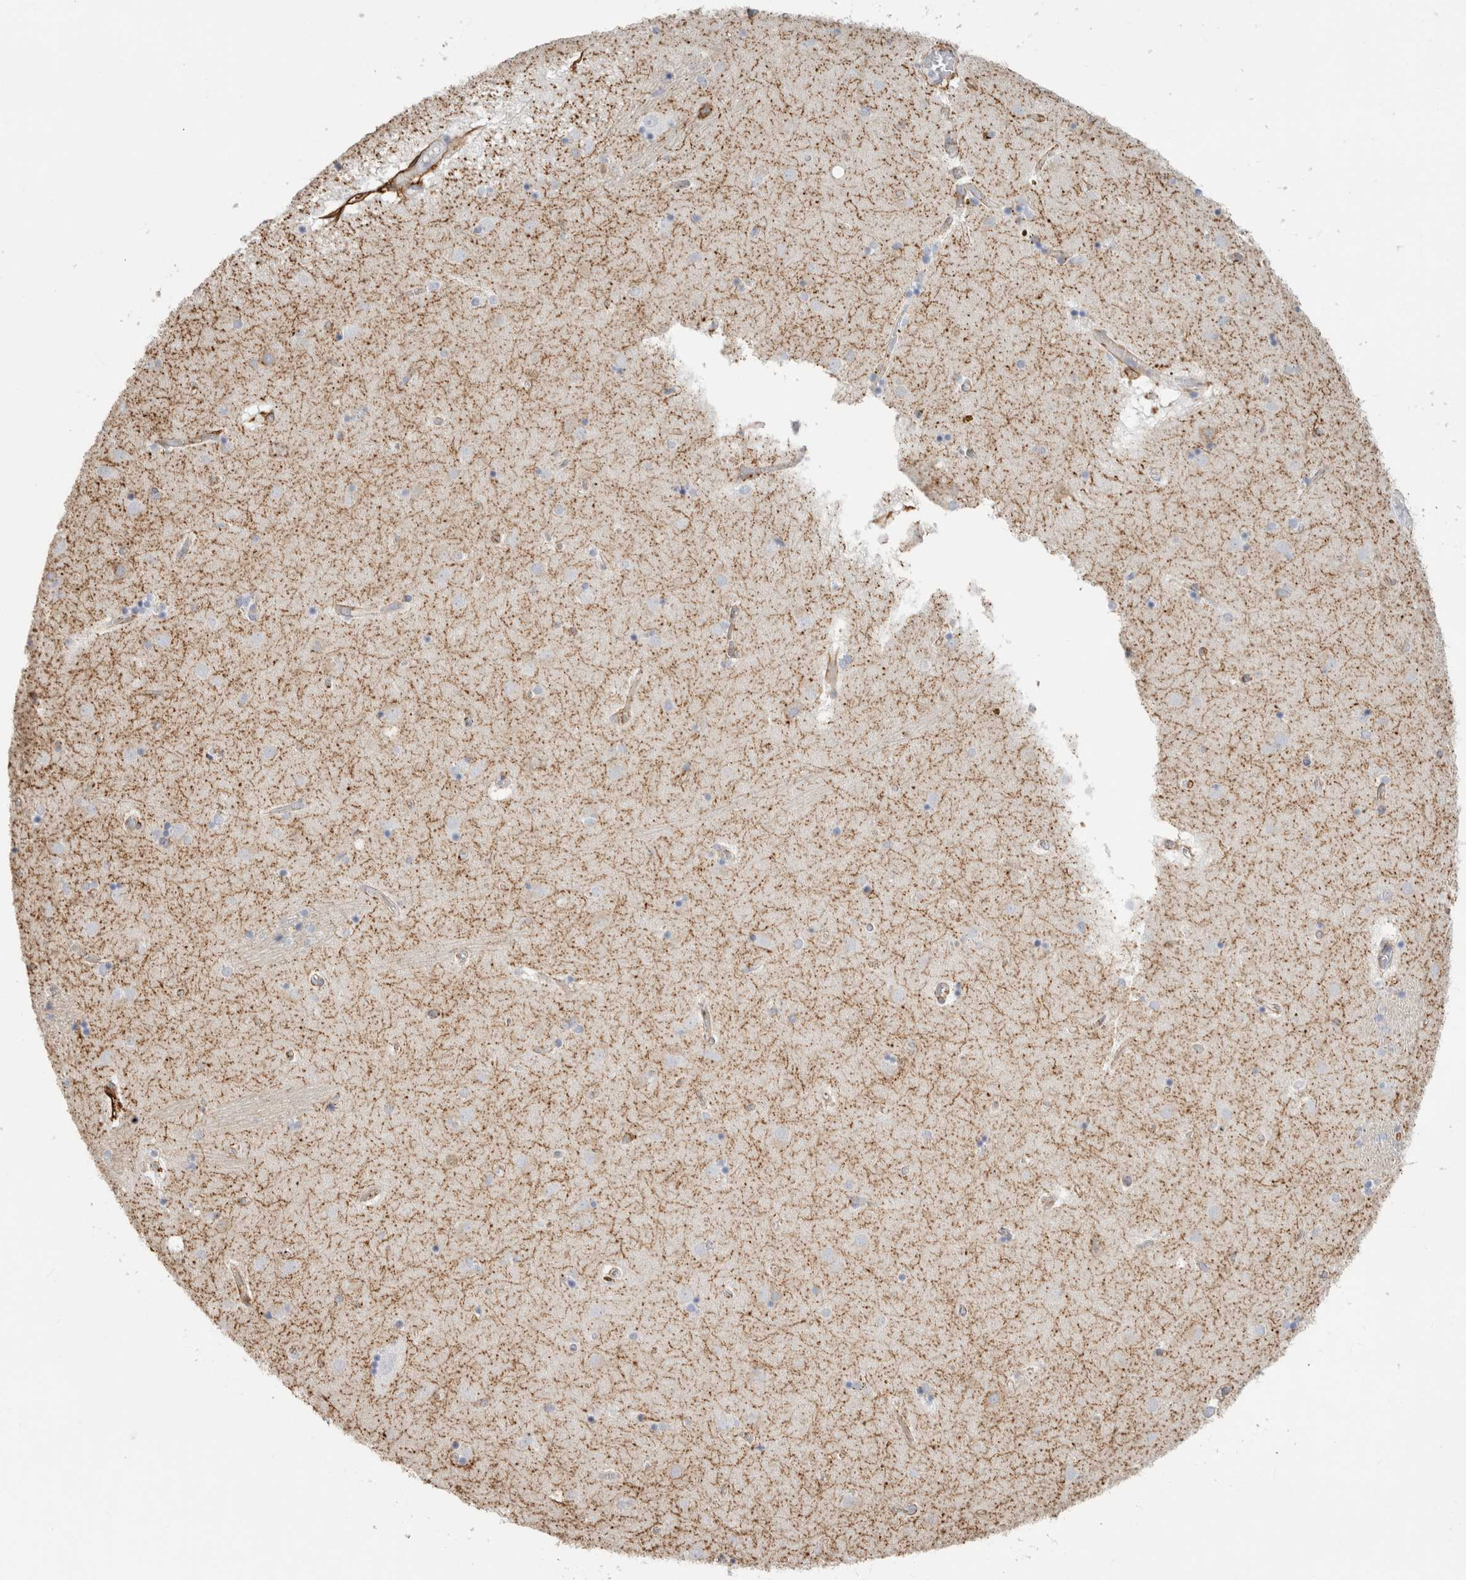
{"staining": {"intensity": "moderate", "quantity": "<25%", "location": "cytoplasmic/membranous"}, "tissue": "caudate", "cell_type": "Glial cells", "image_type": "normal", "snomed": [{"axis": "morphology", "description": "Normal tissue, NOS"}, {"axis": "topography", "description": "Lateral ventricle wall"}], "caption": "This image reveals immunohistochemistry (IHC) staining of unremarkable human caudate, with low moderate cytoplasmic/membranous staining in approximately <25% of glial cells.", "gene": "SLC6A1", "patient": {"sex": "male", "age": 70}}